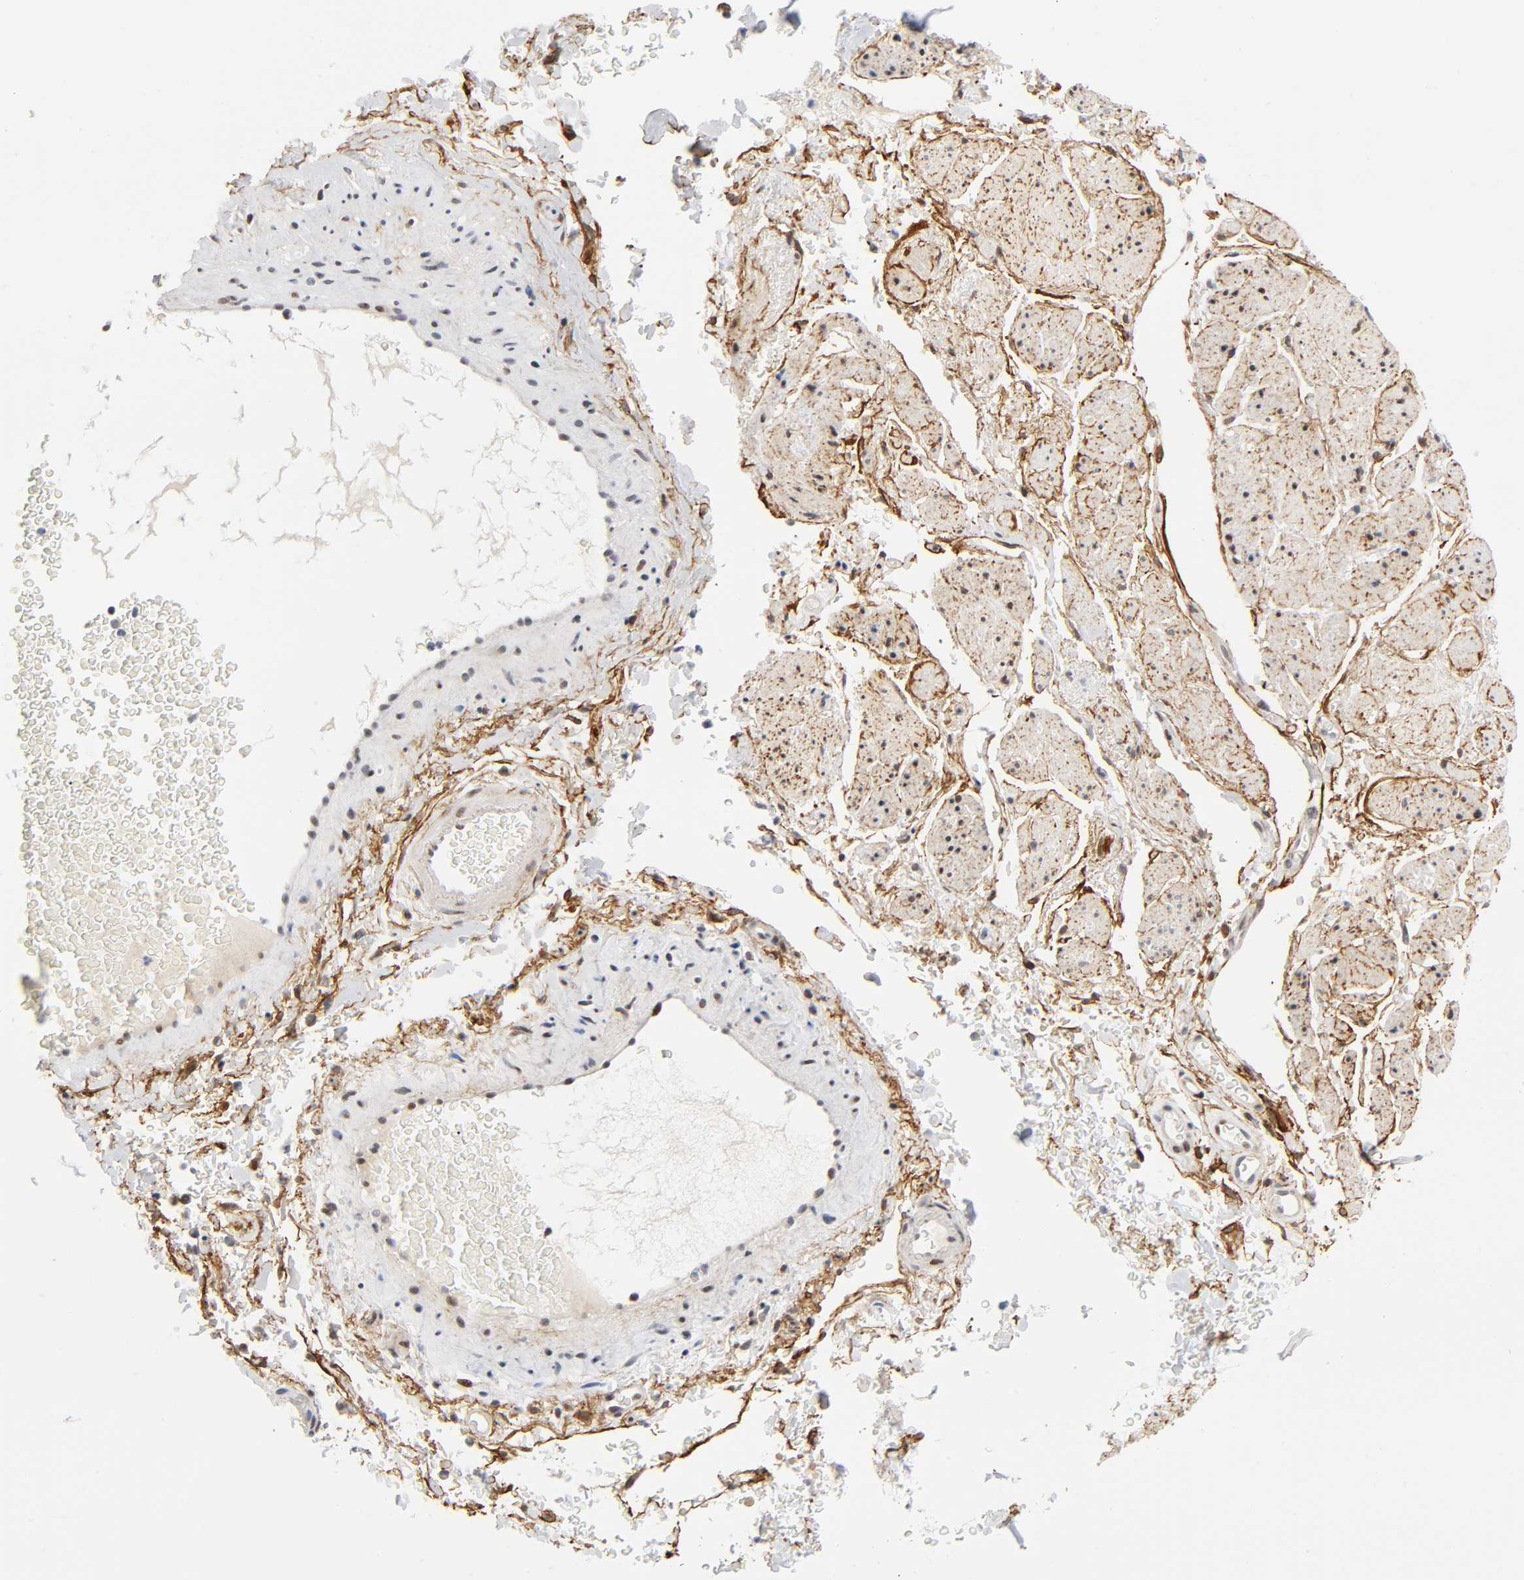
{"staining": {"intensity": "moderate", "quantity": ">75%", "location": "nuclear"}, "tissue": "adipose tissue", "cell_type": "Adipocytes", "image_type": "normal", "snomed": [{"axis": "morphology", "description": "Normal tissue, NOS"}, {"axis": "topography", "description": "Soft tissue"}, {"axis": "topography", "description": "Peripheral nerve tissue"}], "caption": "This image shows immunohistochemistry (IHC) staining of benign human adipose tissue, with medium moderate nuclear expression in about >75% of adipocytes.", "gene": "DIDO1", "patient": {"sex": "female", "age": 71}}